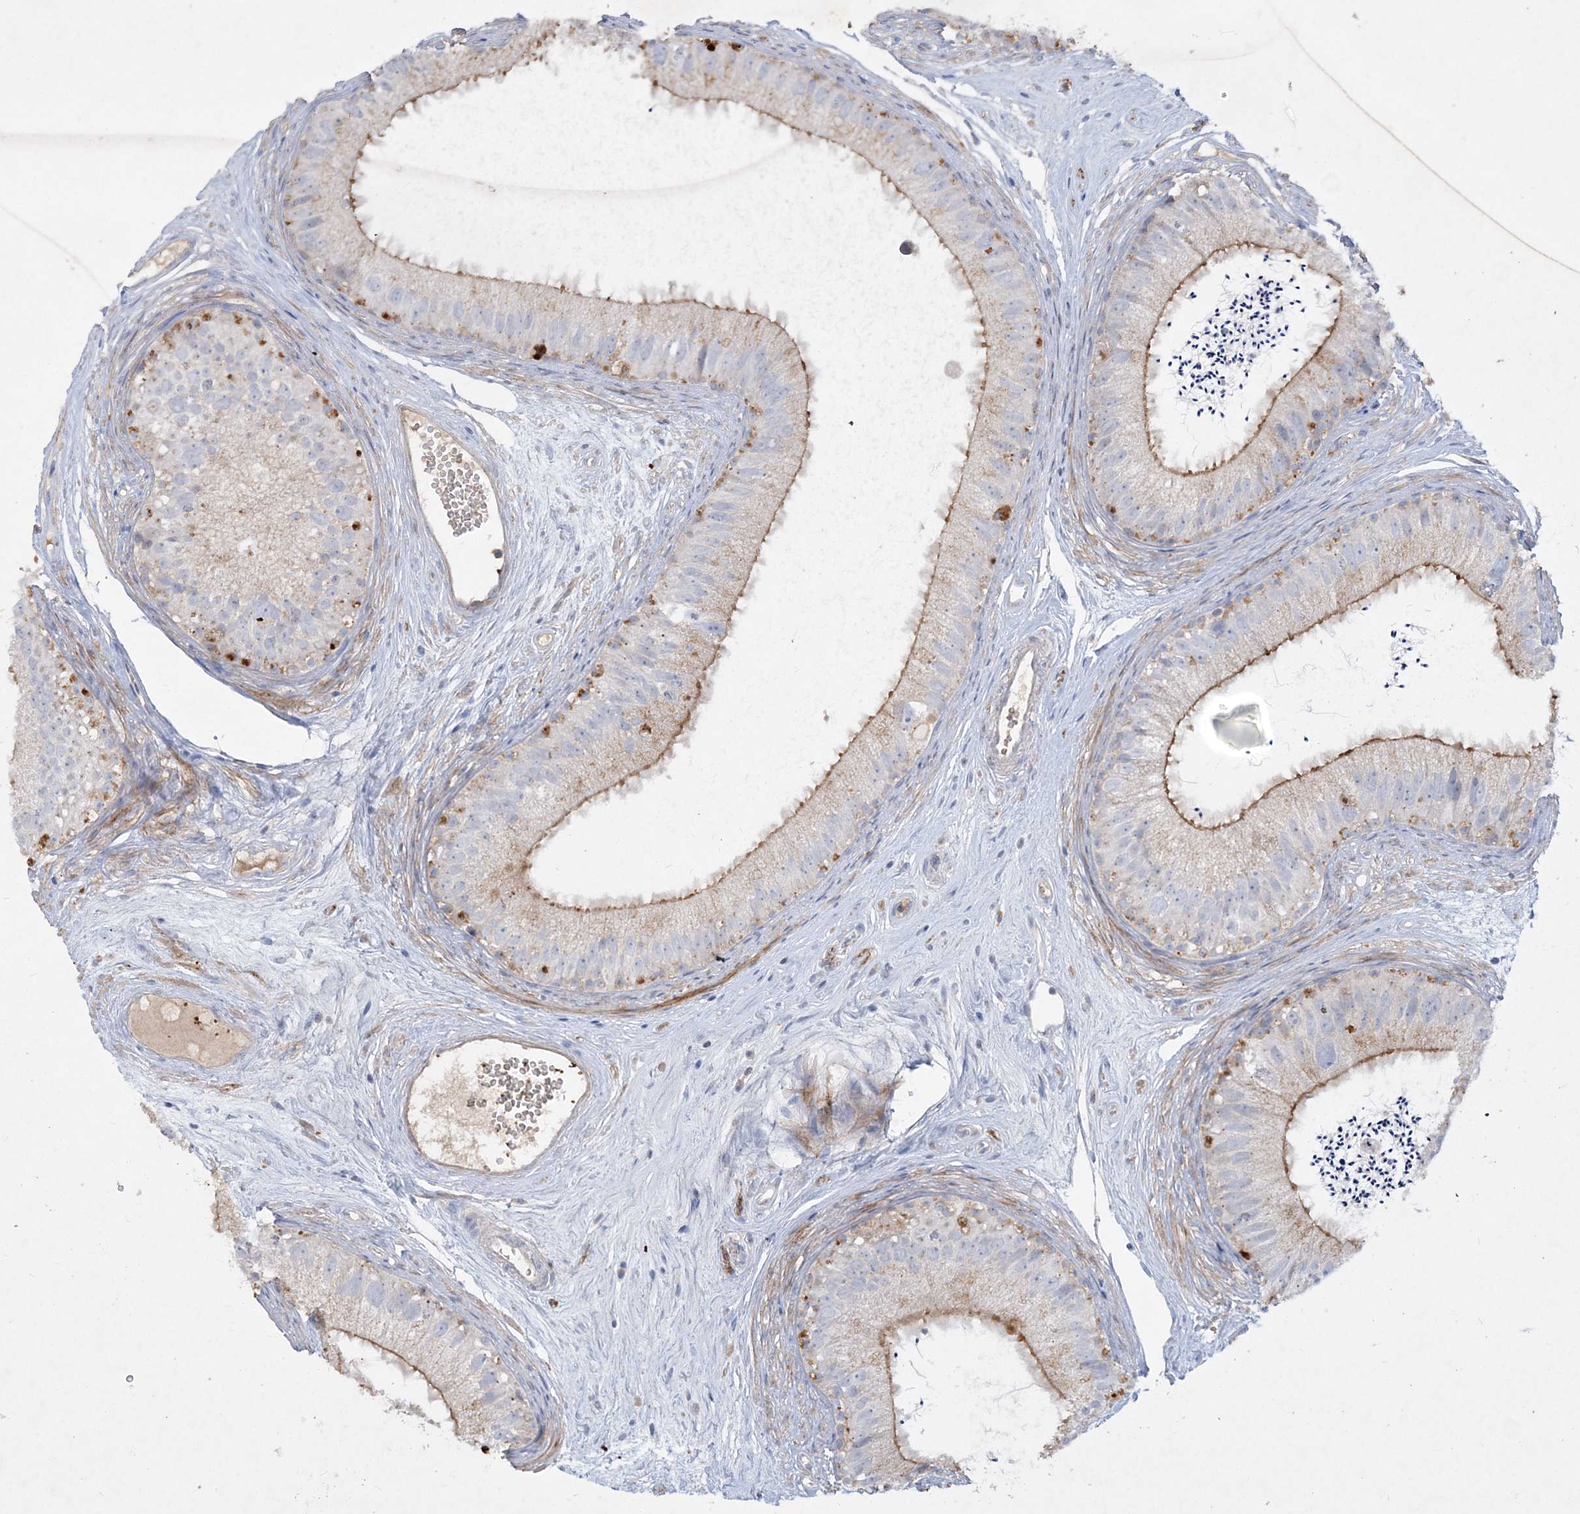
{"staining": {"intensity": "moderate", "quantity": "25%-75%", "location": "cytoplasmic/membranous"}, "tissue": "epididymis", "cell_type": "Glandular cells", "image_type": "normal", "snomed": [{"axis": "morphology", "description": "Normal tissue, NOS"}, {"axis": "topography", "description": "Epididymis"}], "caption": "Immunohistochemistry (IHC) (DAB) staining of unremarkable epididymis displays moderate cytoplasmic/membranous protein expression in about 25%-75% of glandular cells. (DAB (3,3'-diaminobenzidine) IHC with brightfield microscopy, high magnification).", "gene": "ADCK2", "patient": {"sex": "male", "age": 77}}